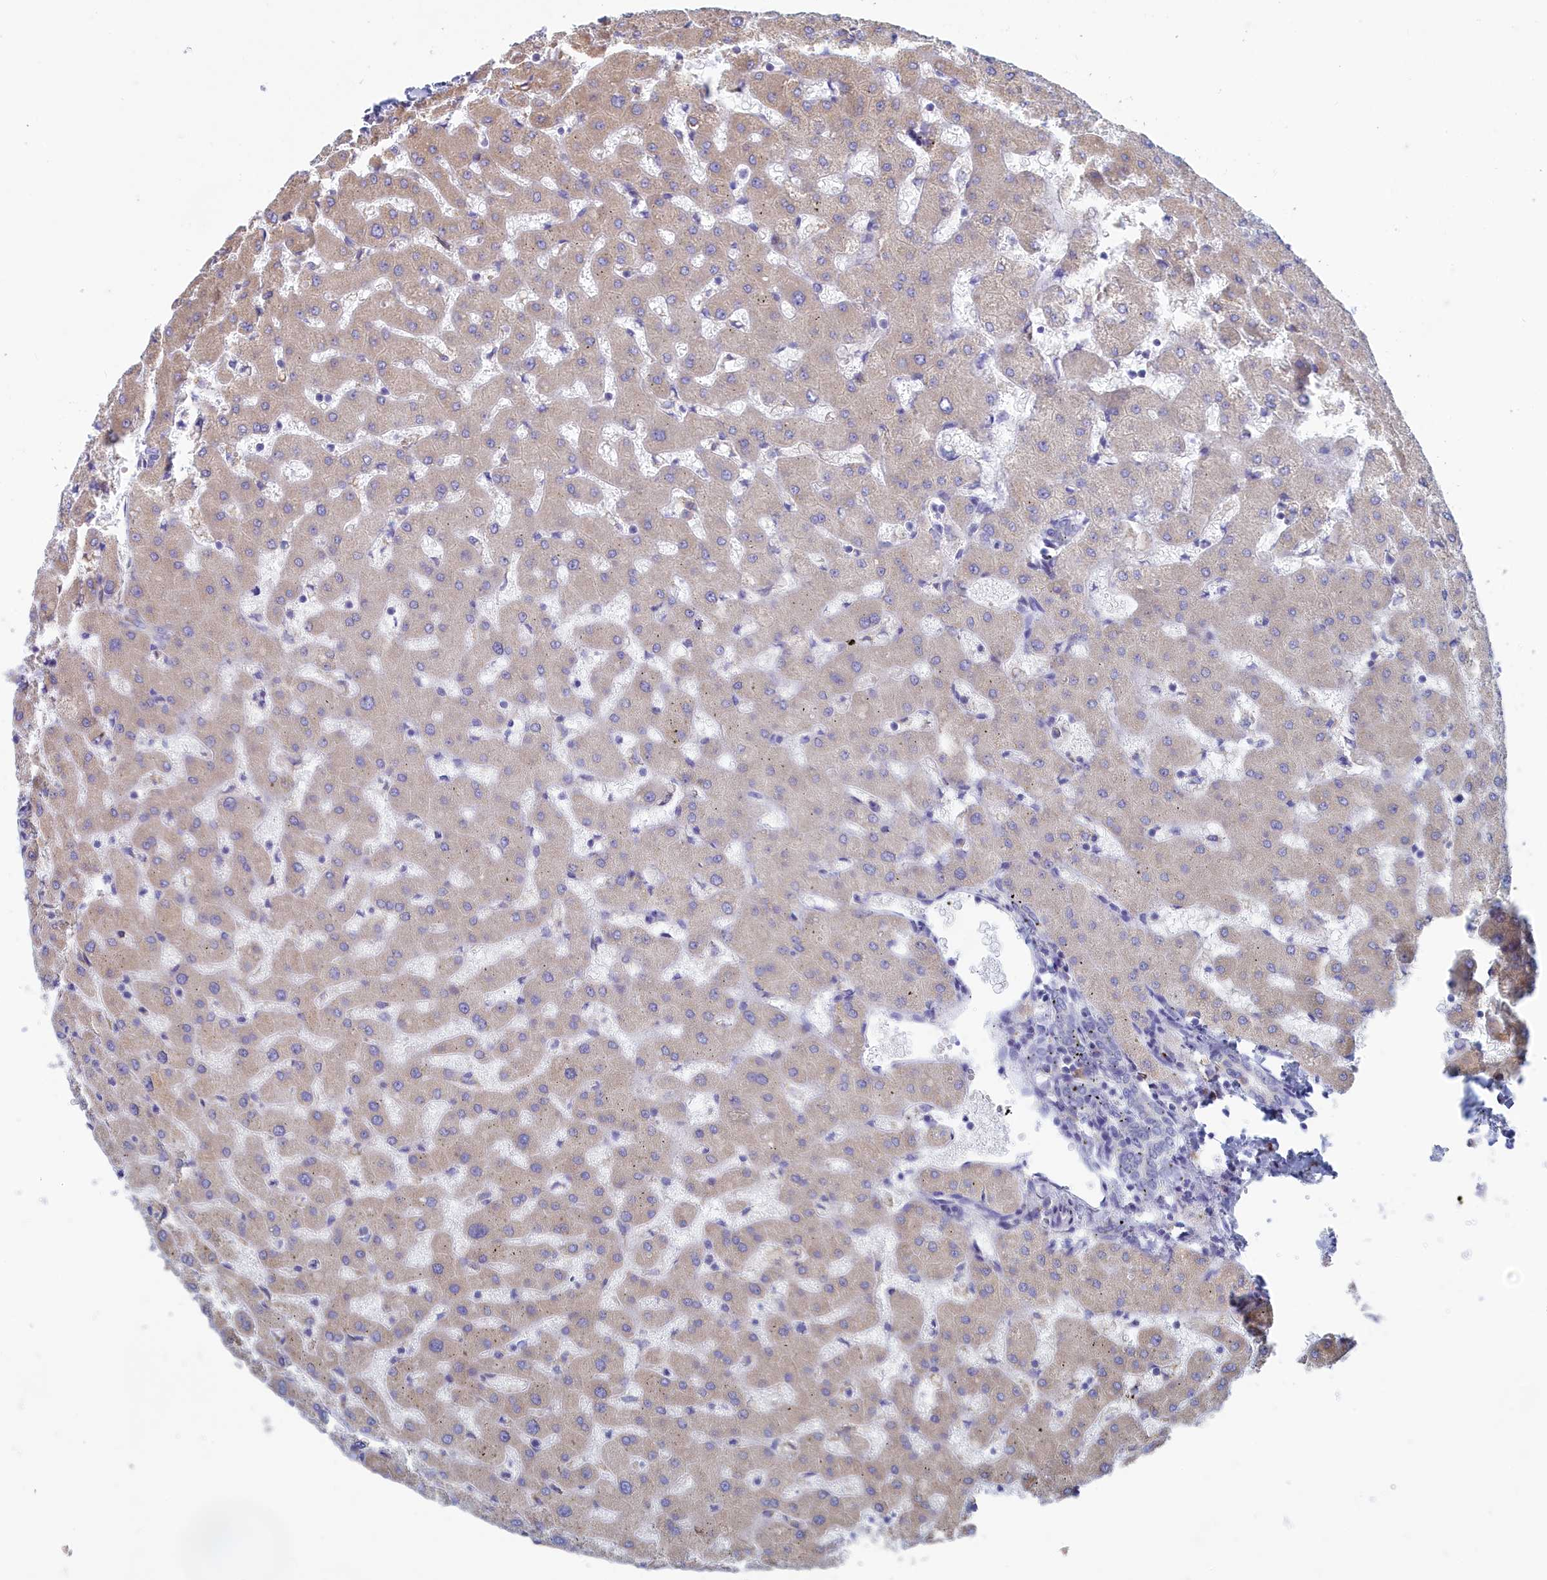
{"staining": {"intensity": "negative", "quantity": "none", "location": "none"}, "tissue": "liver", "cell_type": "Cholangiocytes", "image_type": "normal", "snomed": [{"axis": "morphology", "description": "Normal tissue, NOS"}, {"axis": "topography", "description": "Liver"}], "caption": "This micrograph is of benign liver stained with immunohistochemistry (IHC) to label a protein in brown with the nuclei are counter-stained blue. There is no staining in cholangiocytes.", "gene": "WDR35", "patient": {"sex": "female", "age": 63}}